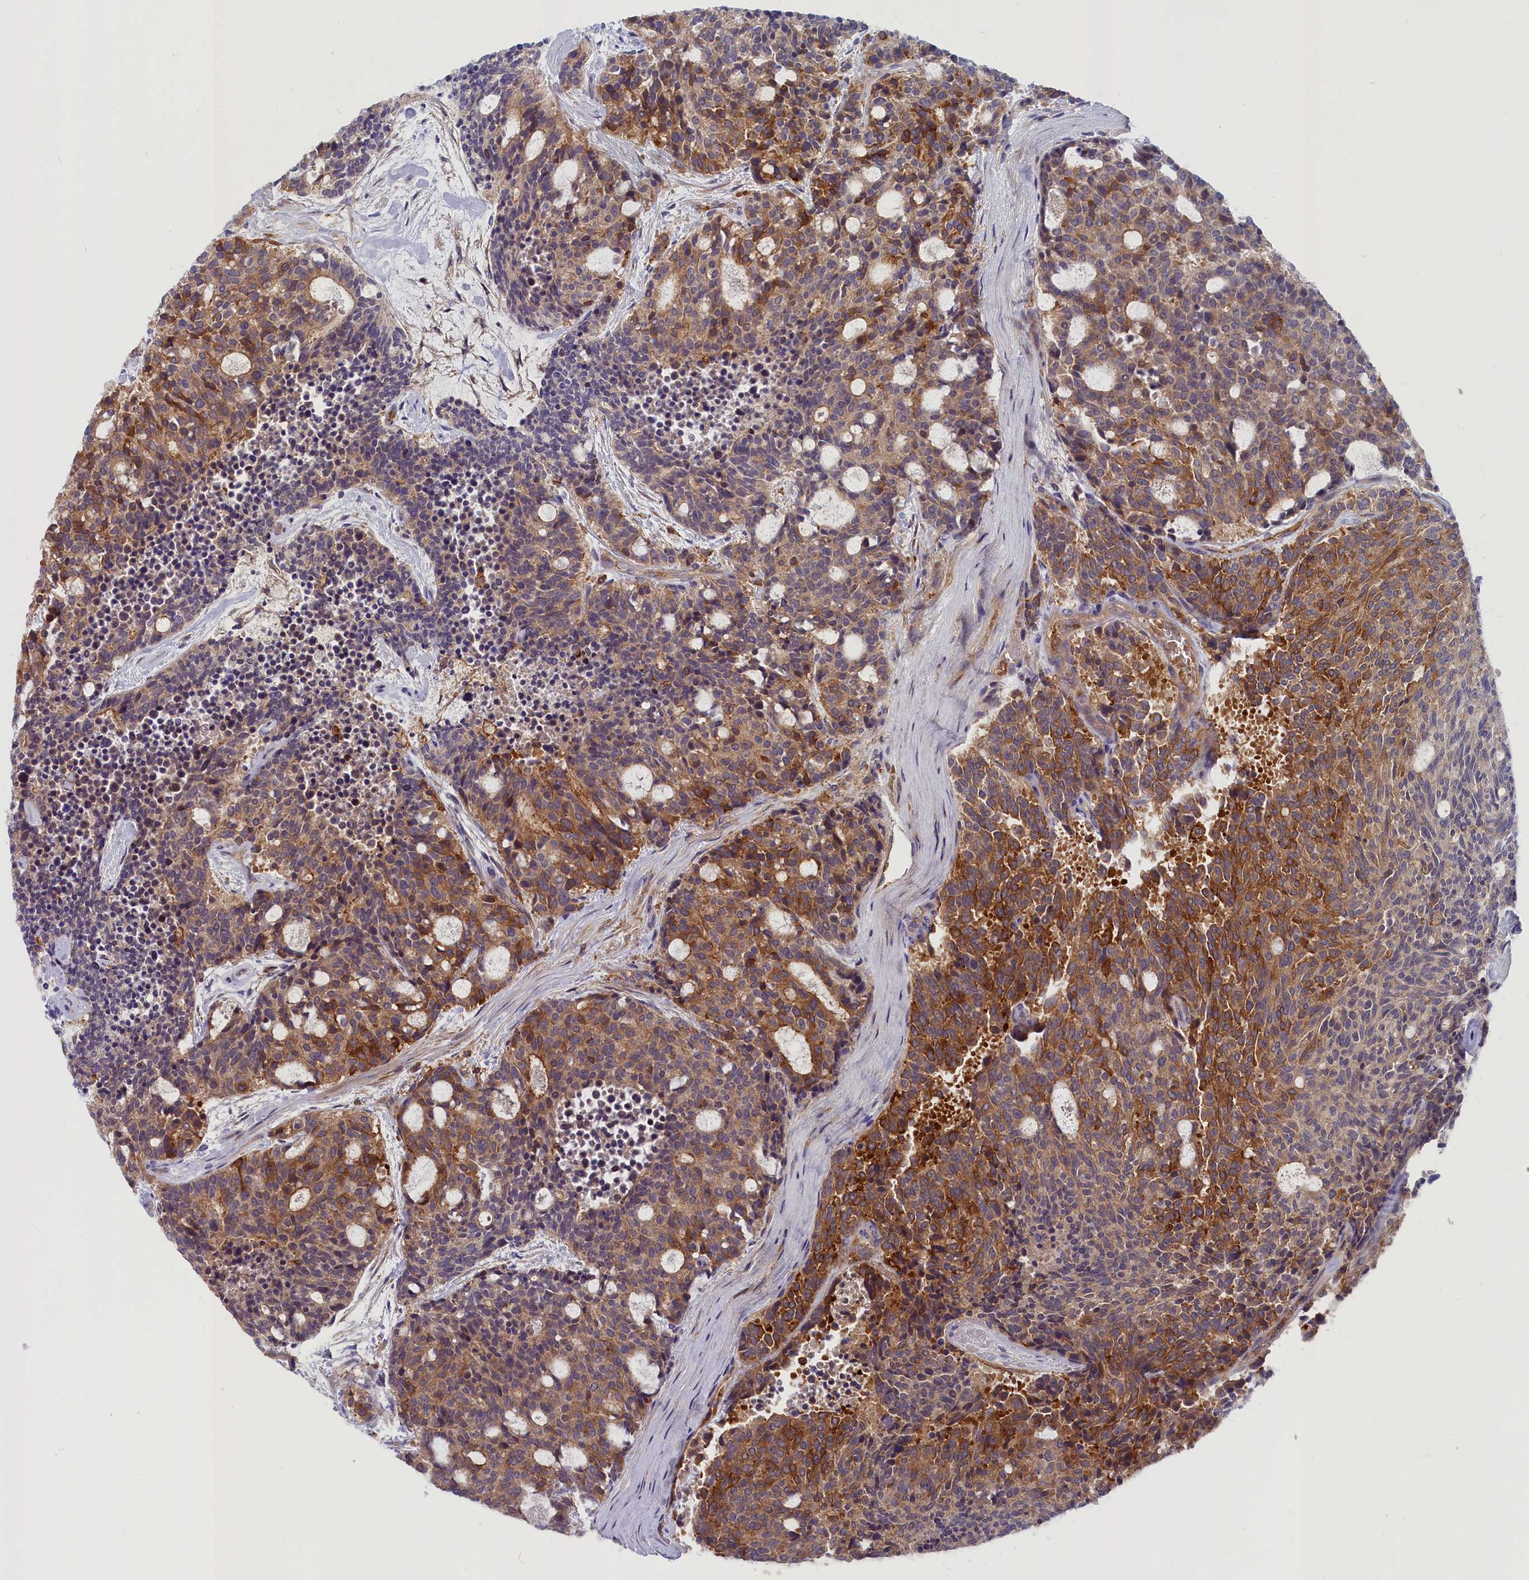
{"staining": {"intensity": "moderate", "quantity": ">75%", "location": "cytoplasmic/membranous"}, "tissue": "carcinoid", "cell_type": "Tumor cells", "image_type": "cancer", "snomed": [{"axis": "morphology", "description": "Carcinoid, malignant, NOS"}, {"axis": "topography", "description": "Pancreas"}], "caption": "Tumor cells show medium levels of moderate cytoplasmic/membranous positivity in about >75% of cells in malignant carcinoid. (Brightfield microscopy of DAB IHC at high magnification).", "gene": "MYO9B", "patient": {"sex": "female", "age": 54}}